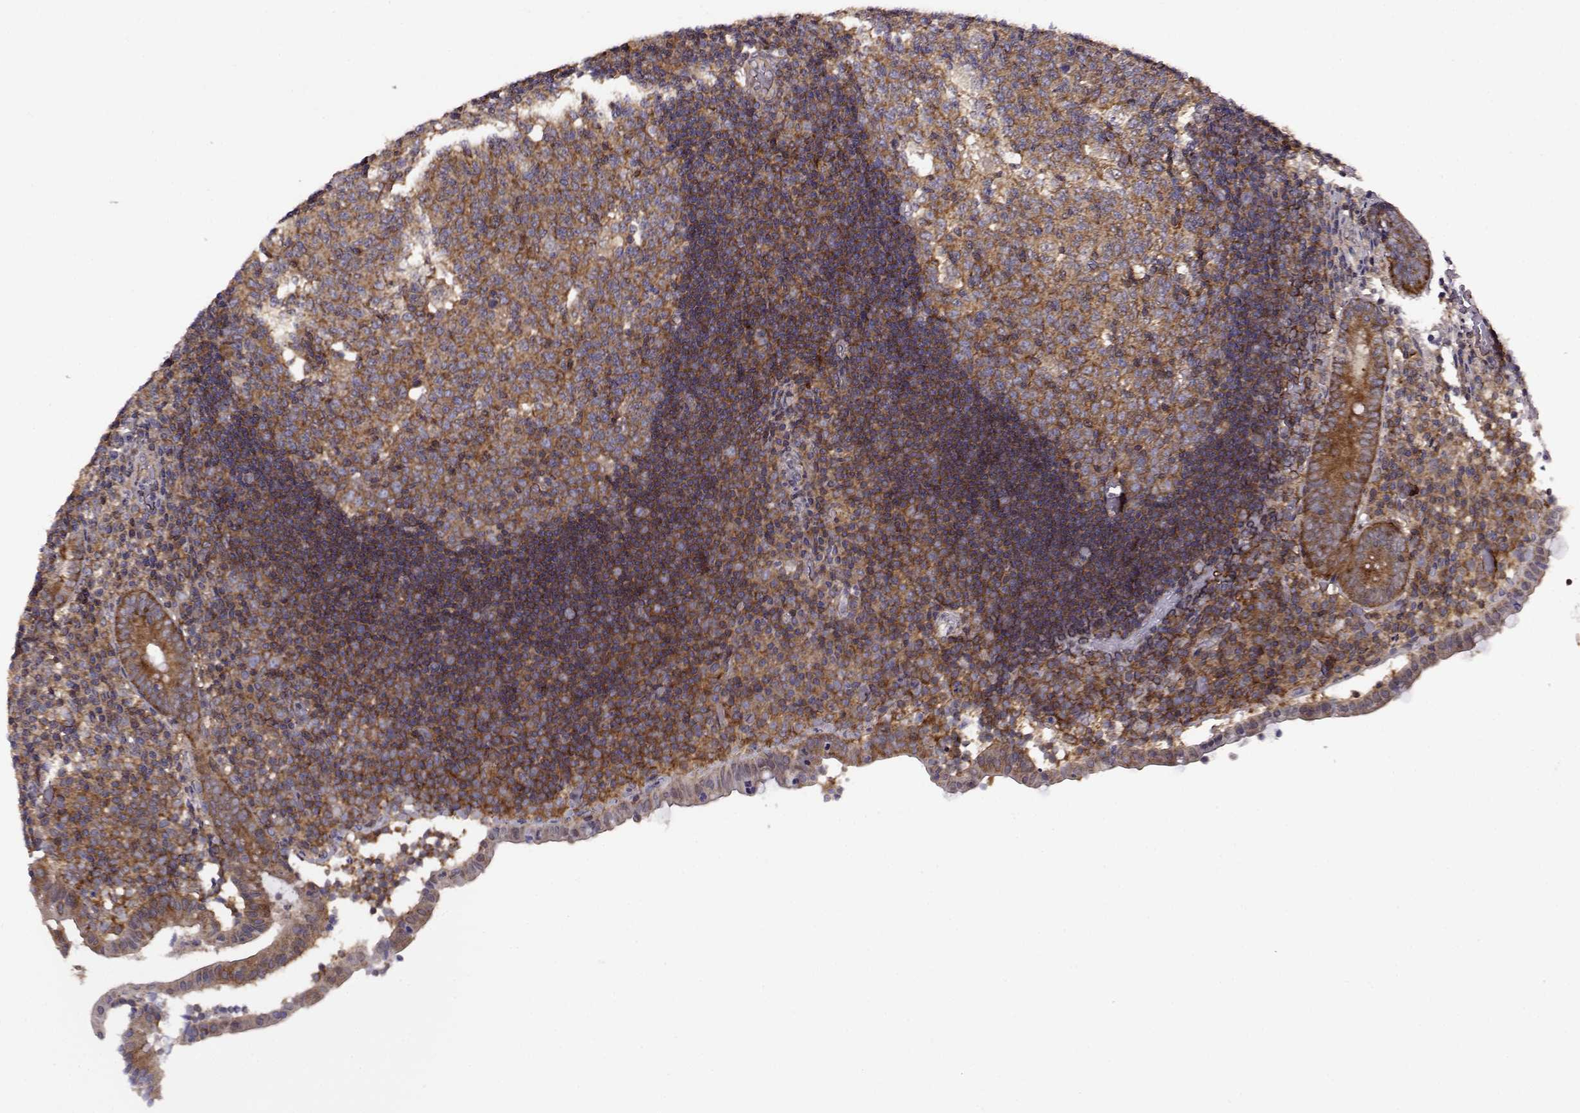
{"staining": {"intensity": "strong", "quantity": ">75%", "location": "cytoplasmic/membranous"}, "tissue": "appendix", "cell_type": "Glandular cells", "image_type": "normal", "snomed": [{"axis": "morphology", "description": "Normal tissue, NOS"}, {"axis": "topography", "description": "Appendix"}], "caption": "Human appendix stained with a brown dye demonstrates strong cytoplasmic/membranous positive positivity in about >75% of glandular cells.", "gene": "URI1", "patient": {"sex": "female", "age": 32}}